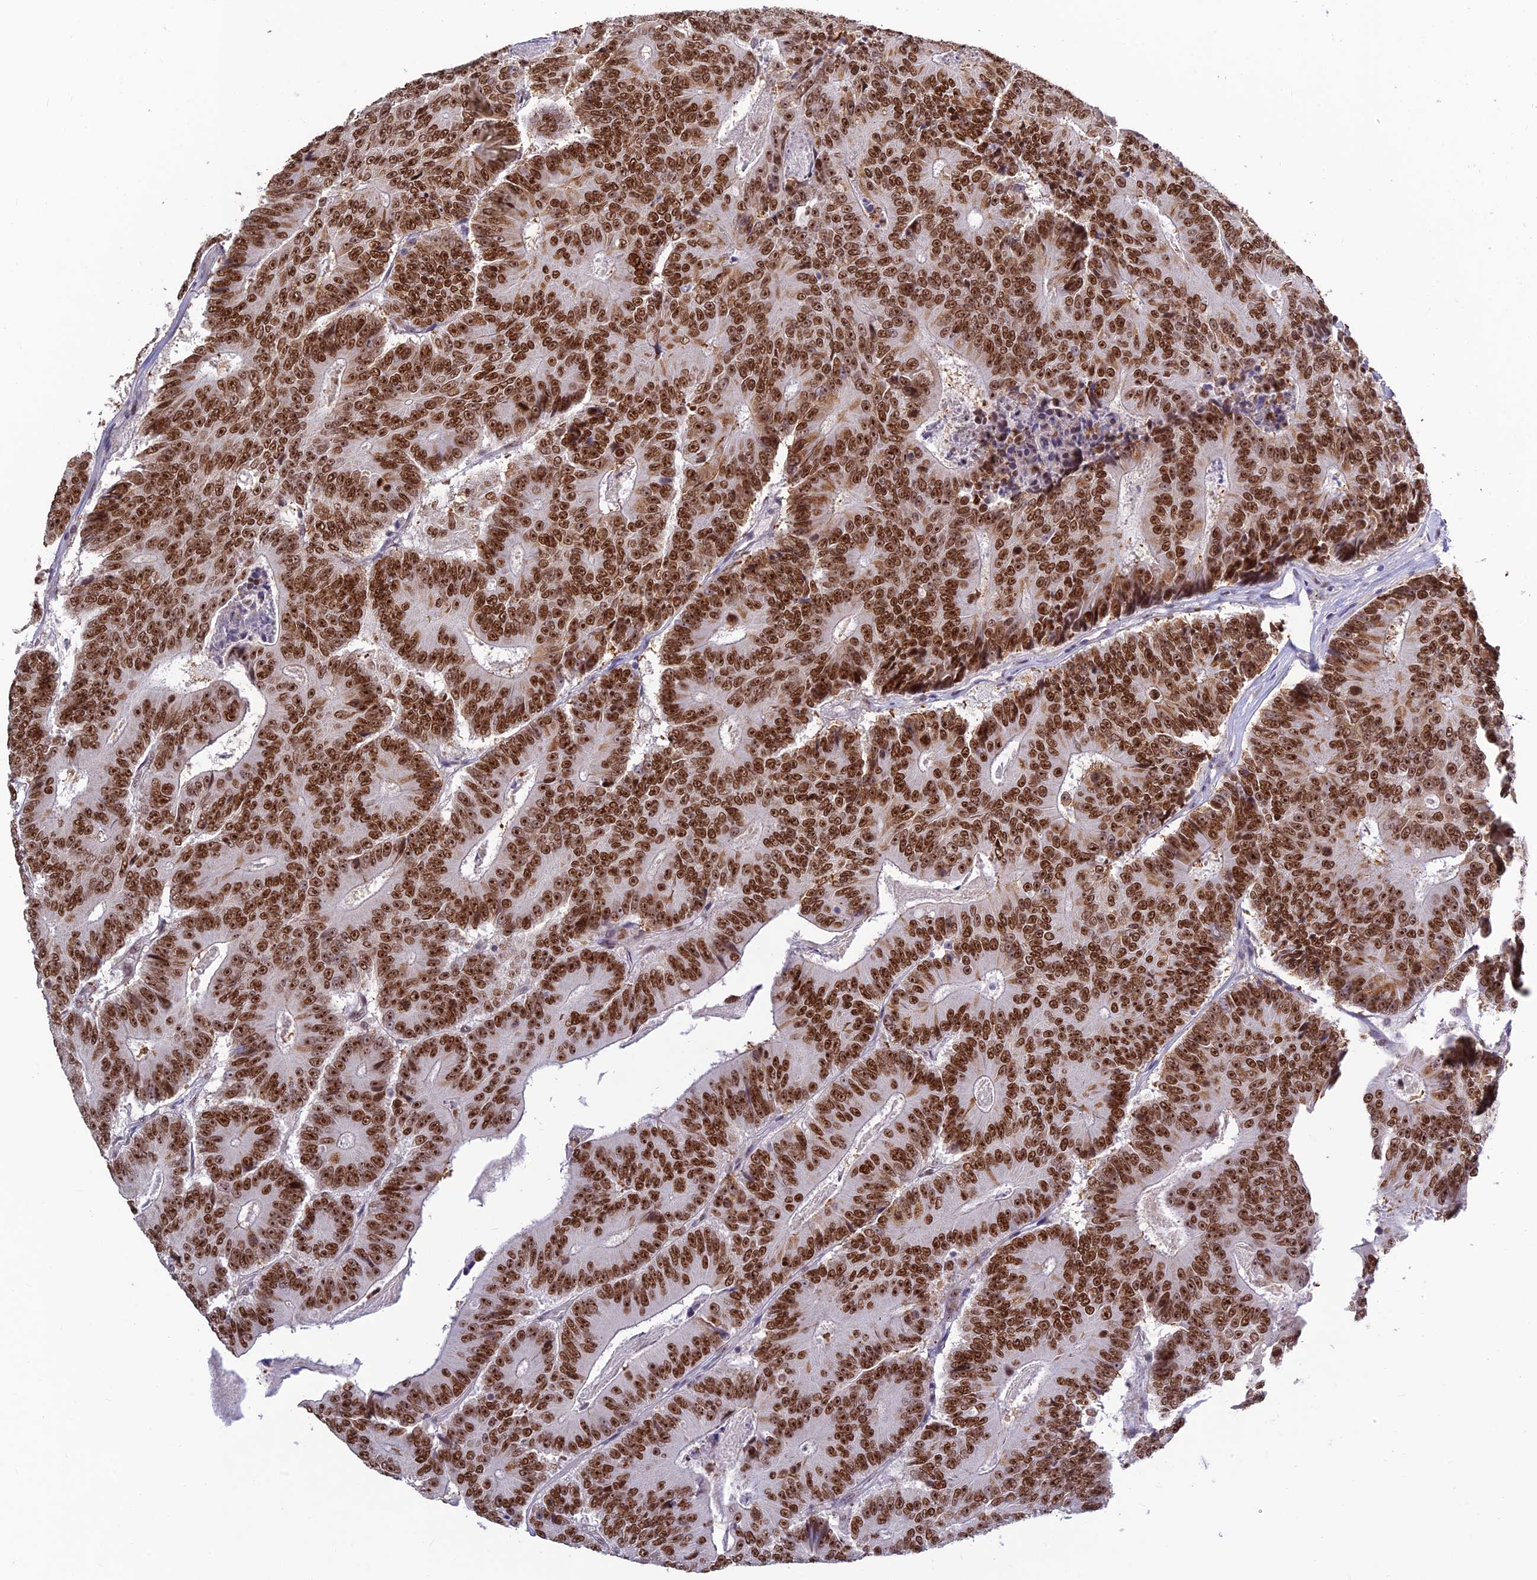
{"staining": {"intensity": "strong", "quantity": ">75%", "location": "nuclear"}, "tissue": "colorectal cancer", "cell_type": "Tumor cells", "image_type": "cancer", "snomed": [{"axis": "morphology", "description": "Adenocarcinoma, NOS"}, {"axis": "topography", "description": "Colon"}], "caption": "This histopathology image reveals colorectal adenocarcinoma stained with IHC to label a protein in brown. The nuclear of tumor cells show strong positivity for the protein. Nuclei are counter-stained blue.", "gene": "POLR1G", "patient": {"sex": "male", "age": 83}}